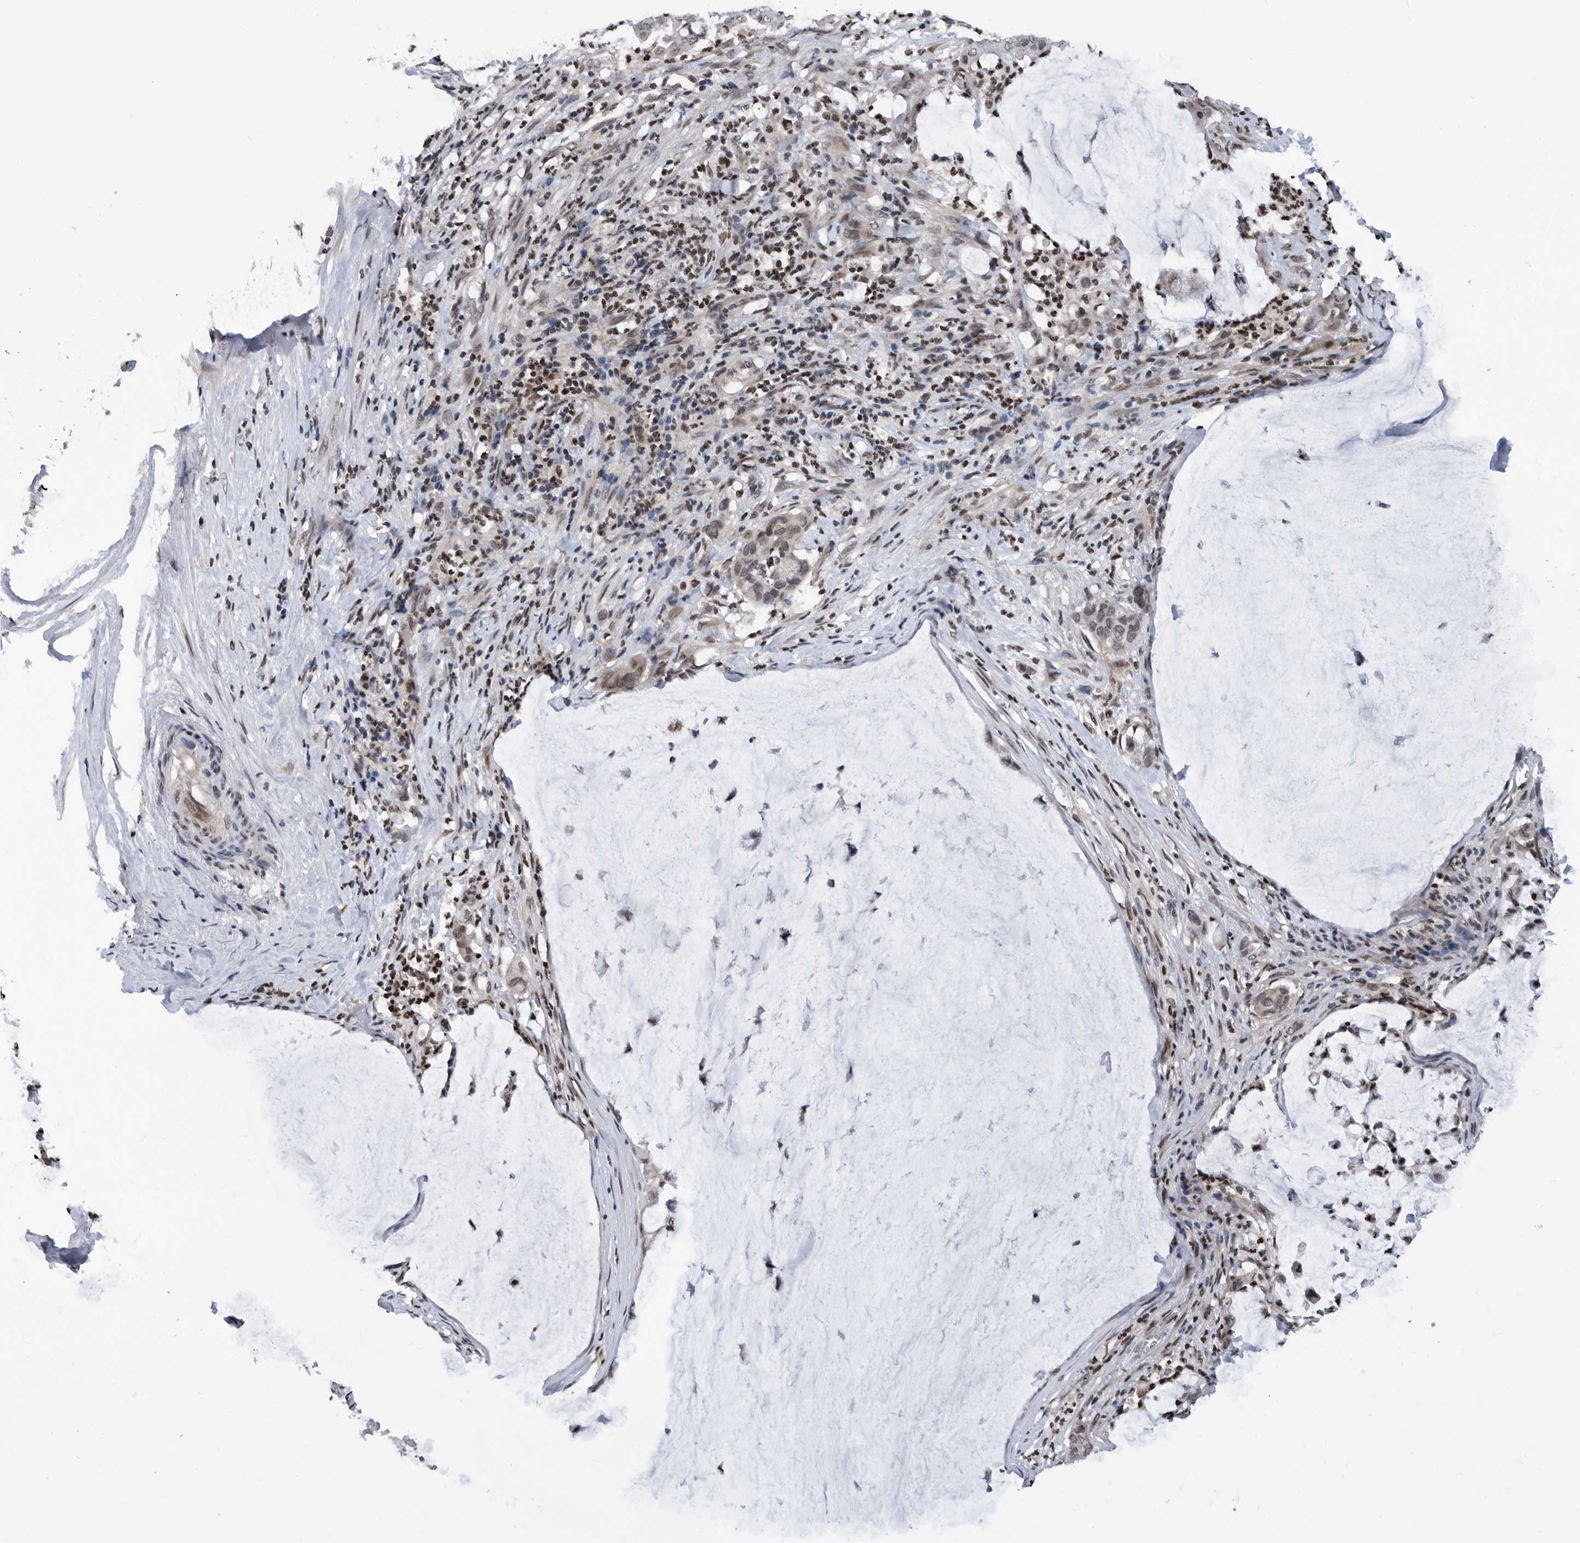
{"staining": {"intensity": "weak", "quantity": ">75%", "location": "nuclear"}, "tissue": "pancreatic cancer", "cell_type": "Tumor cells", "image_type": "cancer", "snomed": [{"axis": "morphology", "description": "Adenocarcinoma, NOS"}, {"axis": "topography", "description": "Pancreas"}], "caption": "A micrograph of pancreatic cancer (adenocarcinoma) stained for a protein shows weak nuclear brown staining in tumor cells.", "gene": "SNRNP48", "patient": {"sex": "male", "age": 41}}